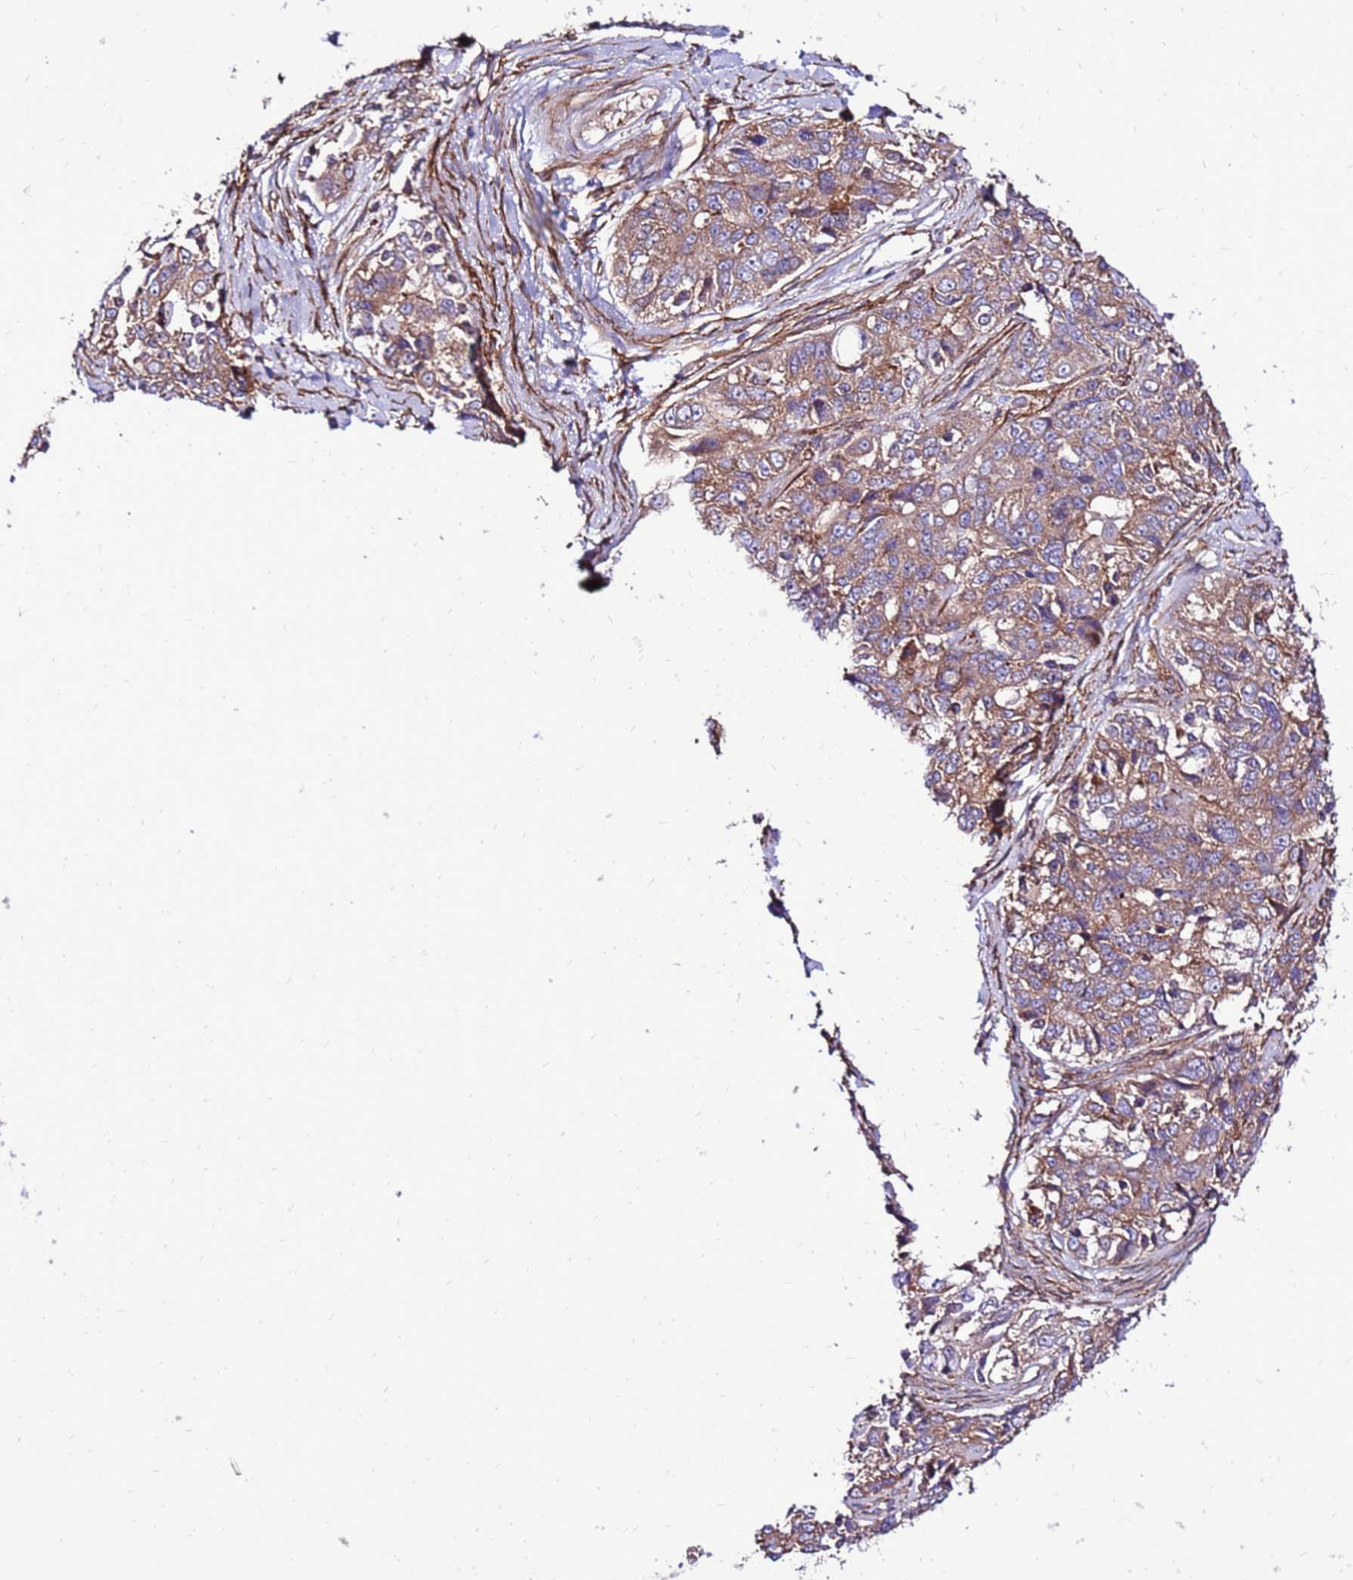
{"staining": {"intensity": "moderate", "quantity": ">75%", "location": "cytoplasmic/membranous"}, "tissue": "ovarian cancer", "cell_type": "Tumor cells", "image_type": "cancer", "snomed": [{"axis": "morphology", "description": "Carcinoma, endometroid"}, {"axis": "topography", "description": "Ovary"}], "caption": "High-magnification brightfield microscopy of ovarian cancer stained with DAB (brown) and counterstained with hematoxylin (blue). tumor cells exhibit moderate cytoplasmic/membranous staining is appreciated in about>75% of cells.", "gene": "EI24", "patient": {"sex": "female", "age": 51}}